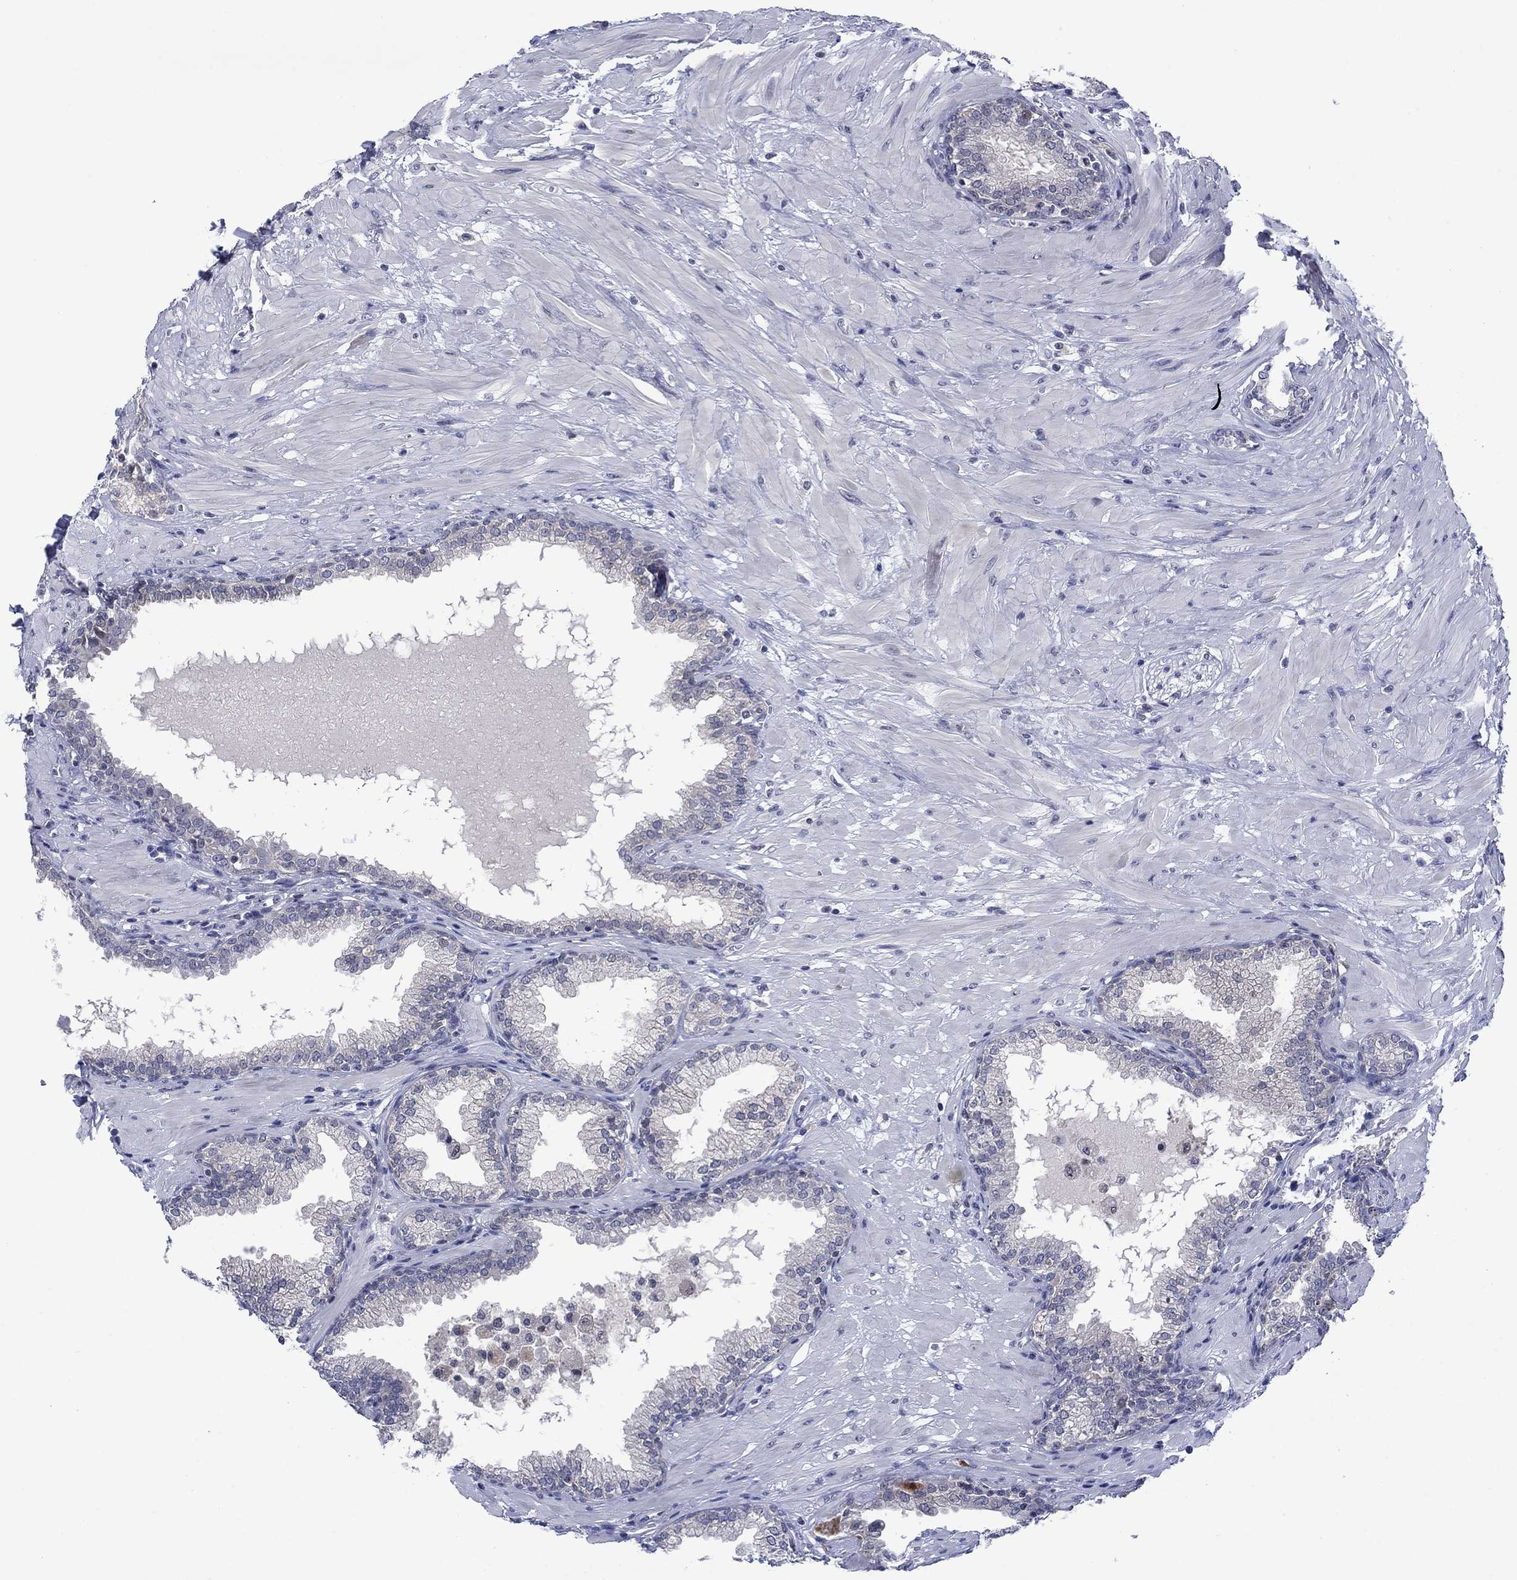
{"staining": {"intensity": "negative", "quantity": "none", "location": "none"}, "tissue": "prostate", "cell_type": "Glandular cells", "image_type": "normal", "snomed": [{"axis": "morphology", "description": "Normal tissue, NOS"}, {"axis": "topography", "description": "Prostate"}], "caption": "IHC image of normal prostate: human prostate stained with DAB (3,3'-diaminobenzidine) exhibits no significant protein expression in glandular cells. The staining was performed using DAB (3,3'-diaminobenzidine) to visualize the protein expression in brown, while the nuclei were stained in blue with hematoxylin (Magnification: 20x).", "gene": "AGL", "patient": {"sex": "male", "age": 64}}